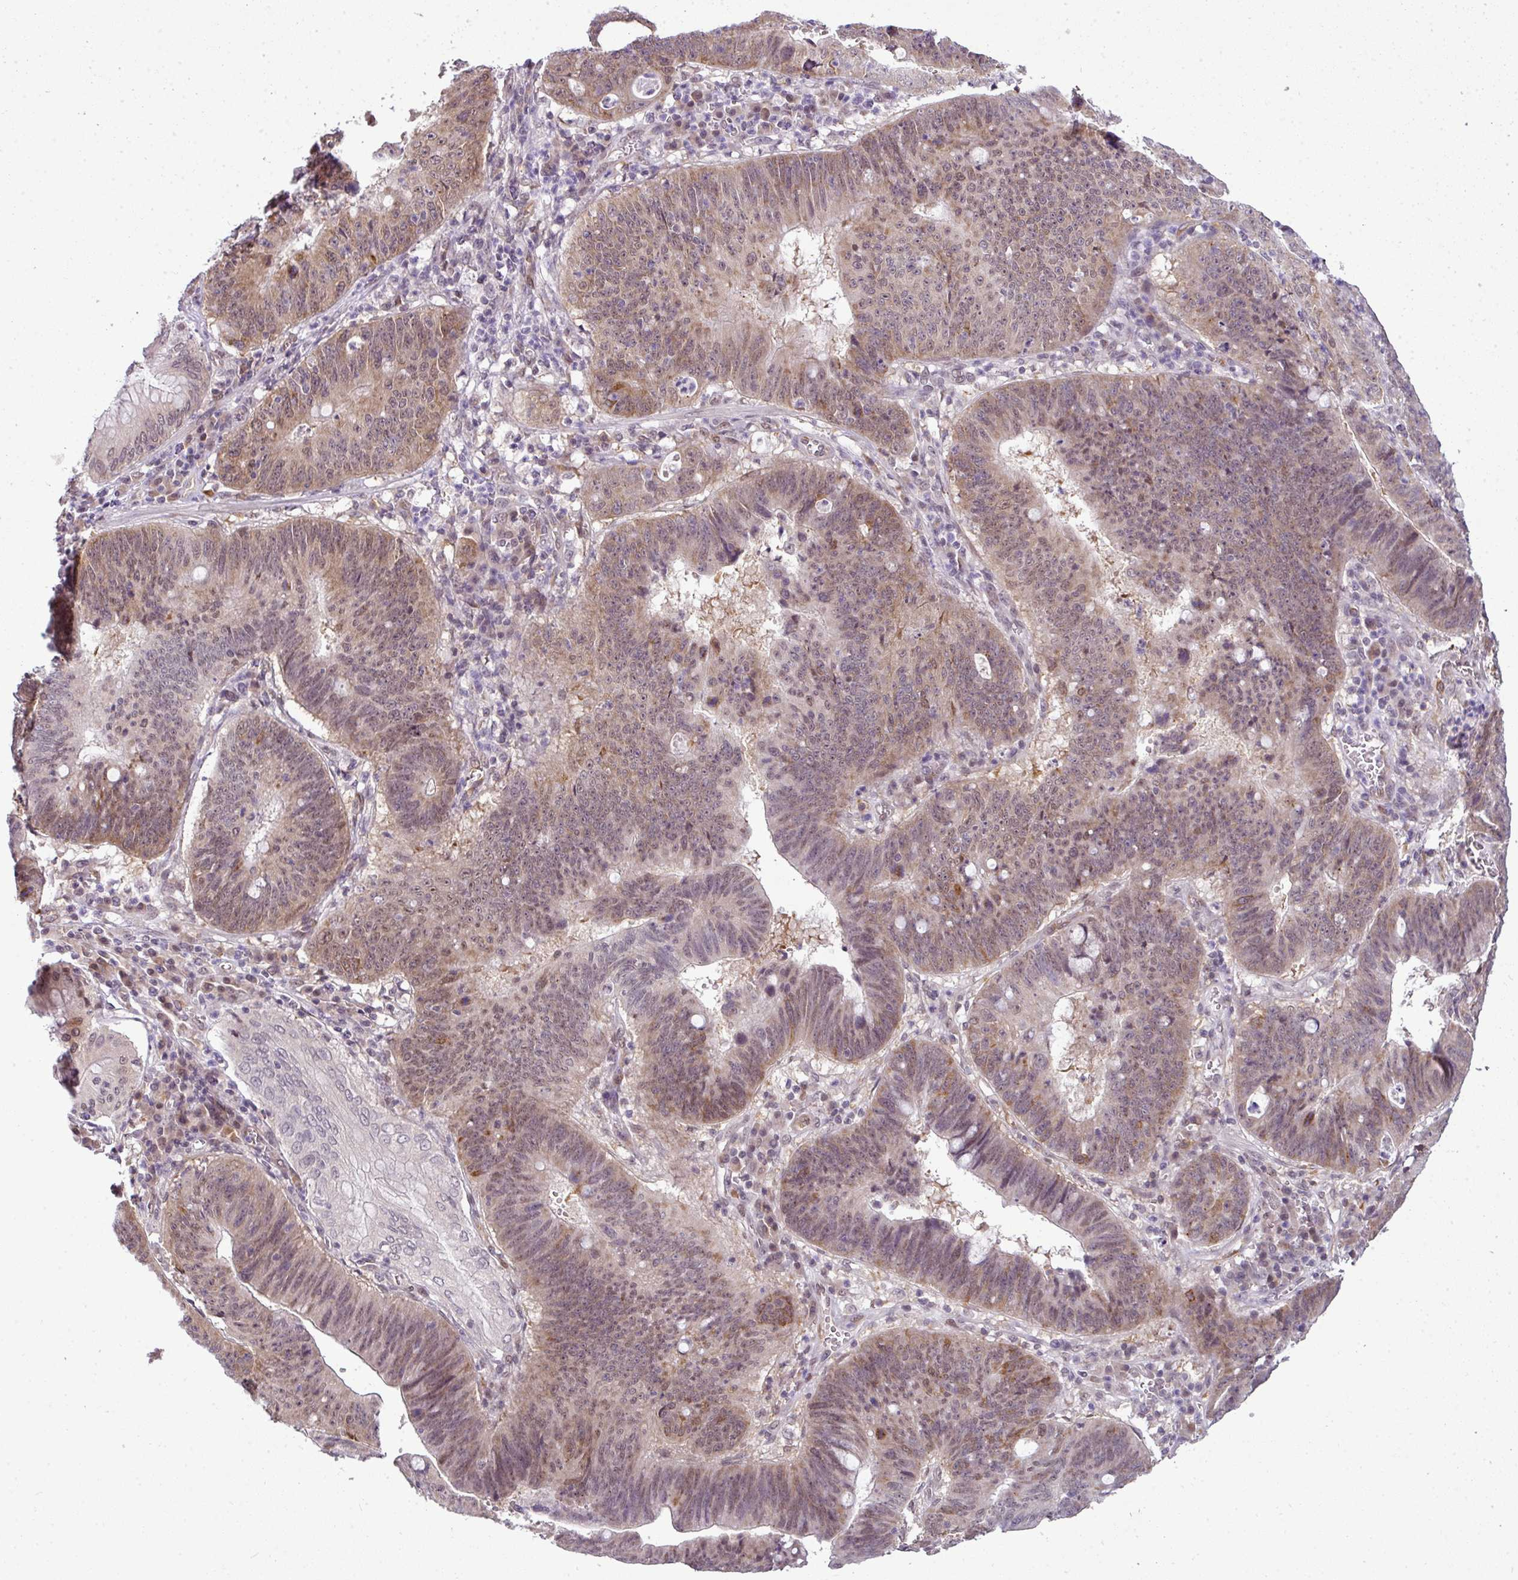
{"staining": {"intensity": "weak", "quantity": ">75%", "location": "cytoplasmic/membranous,nuclear"}, "tissue": "stomach cancer", "cell_type": "Tumor cells", "image_type": "cancer", "snomed": [{"axis": "morphology", "description": "Adenocarcinoma, NOS"}, {"axis": "topography", "description": "Stomach"}], "caption": "Human stomach cancer stained for a protein (brown) demonstrates weak cytoplasmic/membranous and nuclear positive positivity in approximately >75% of tumor cells.", "gene": "RBM4B", "patient": {"sex": "male", "age": 59}}